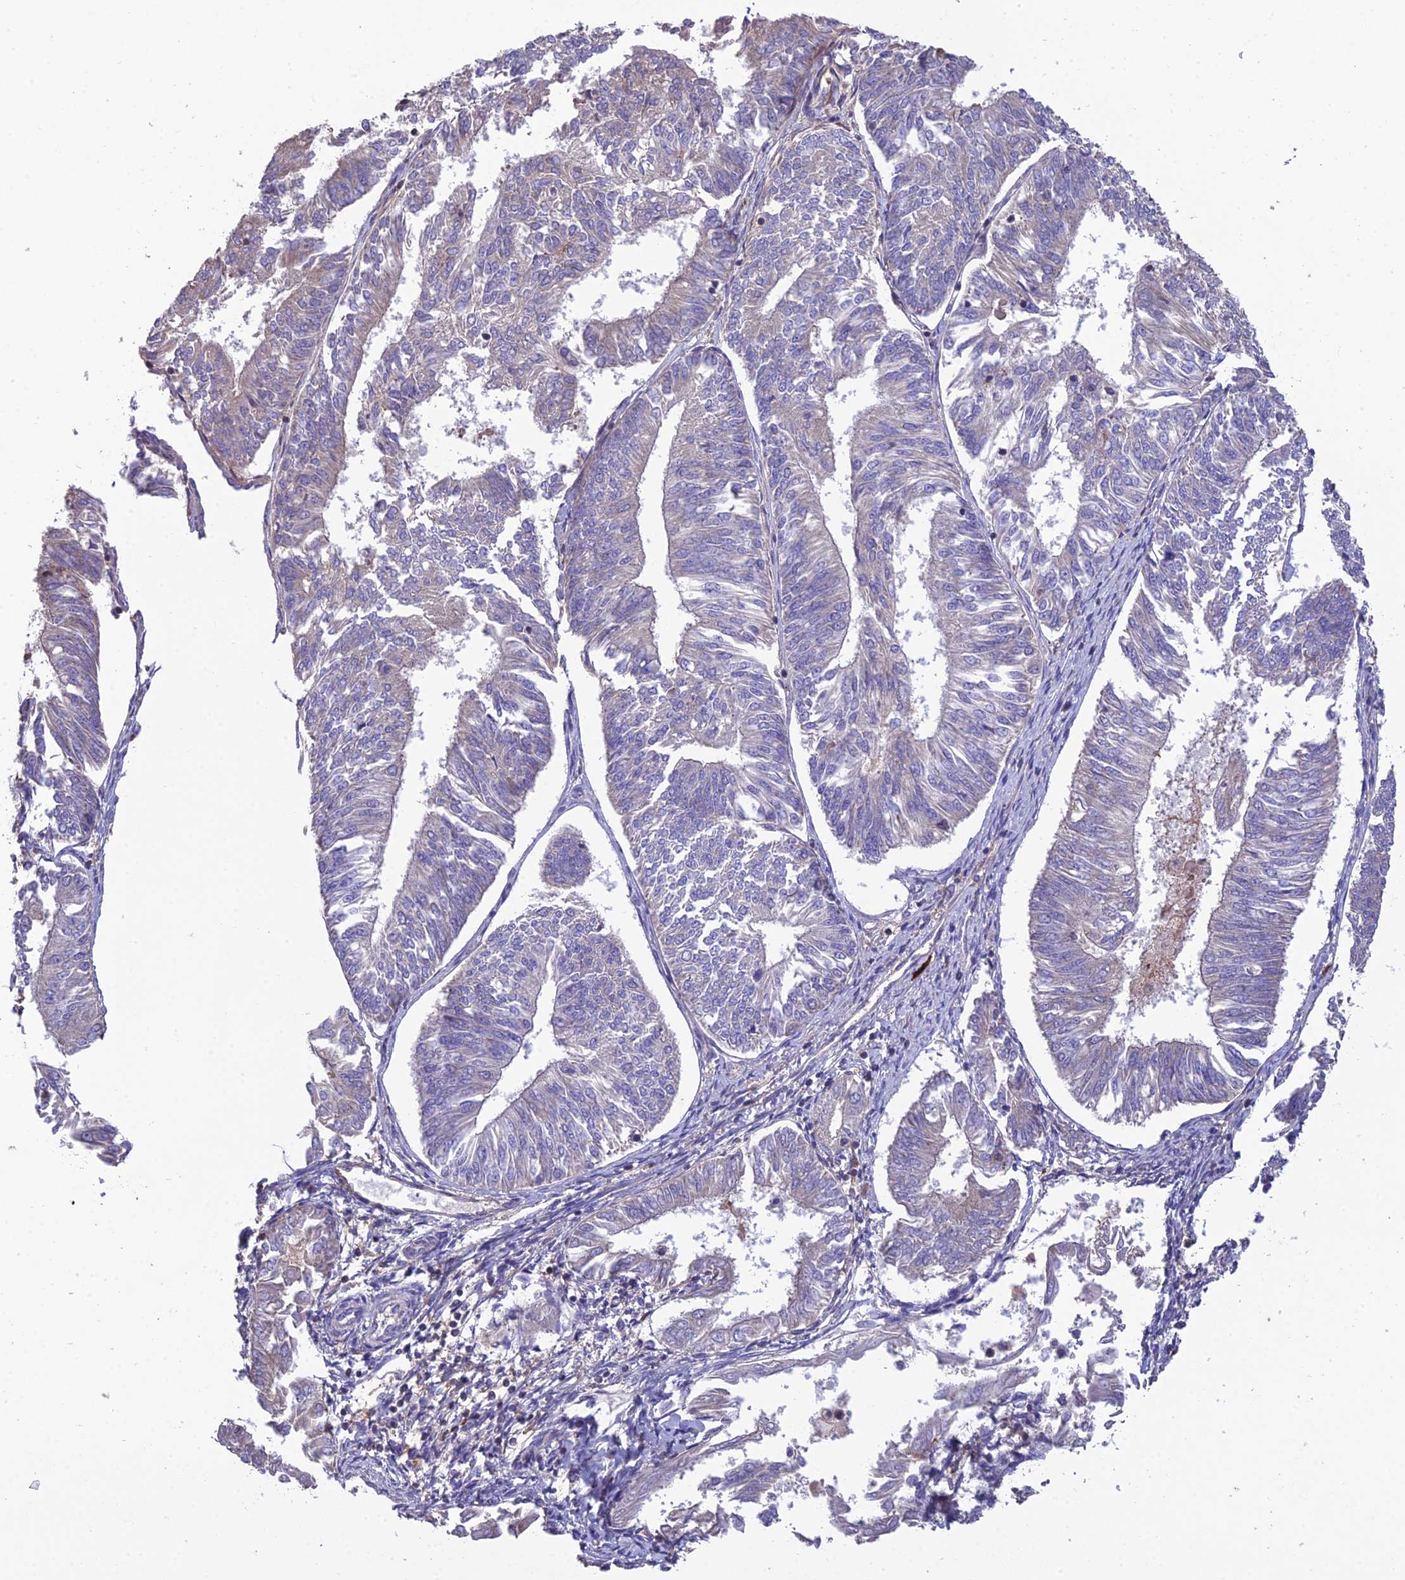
{"staining": {"intensity": "negative", "quantity": "none", "location": "none"}, "tissue": "endometrial cancer", "cell_type": "Tumor cells", "image_type": "cancer", "snomed": [{"axis": "morphology", "description": "Adenocarcinoma, NOS"}, {"axis": "topography", "description": "Endometrium"}], "caption": "IHC photomicrograph of neoplastic tissue: human endometrial adenocarcinoma stained with DAB (3,3'-diaminobenzidine) exhibits no significant protein staining in tumor cells. The staining was performed using DAB to visualize the protein expression in brown, while the nuclei were stained in blue with hematoxylin (Magnification: 20x).", "gene": "MIOS", "patient": {"sex": "female", "age": 58}}